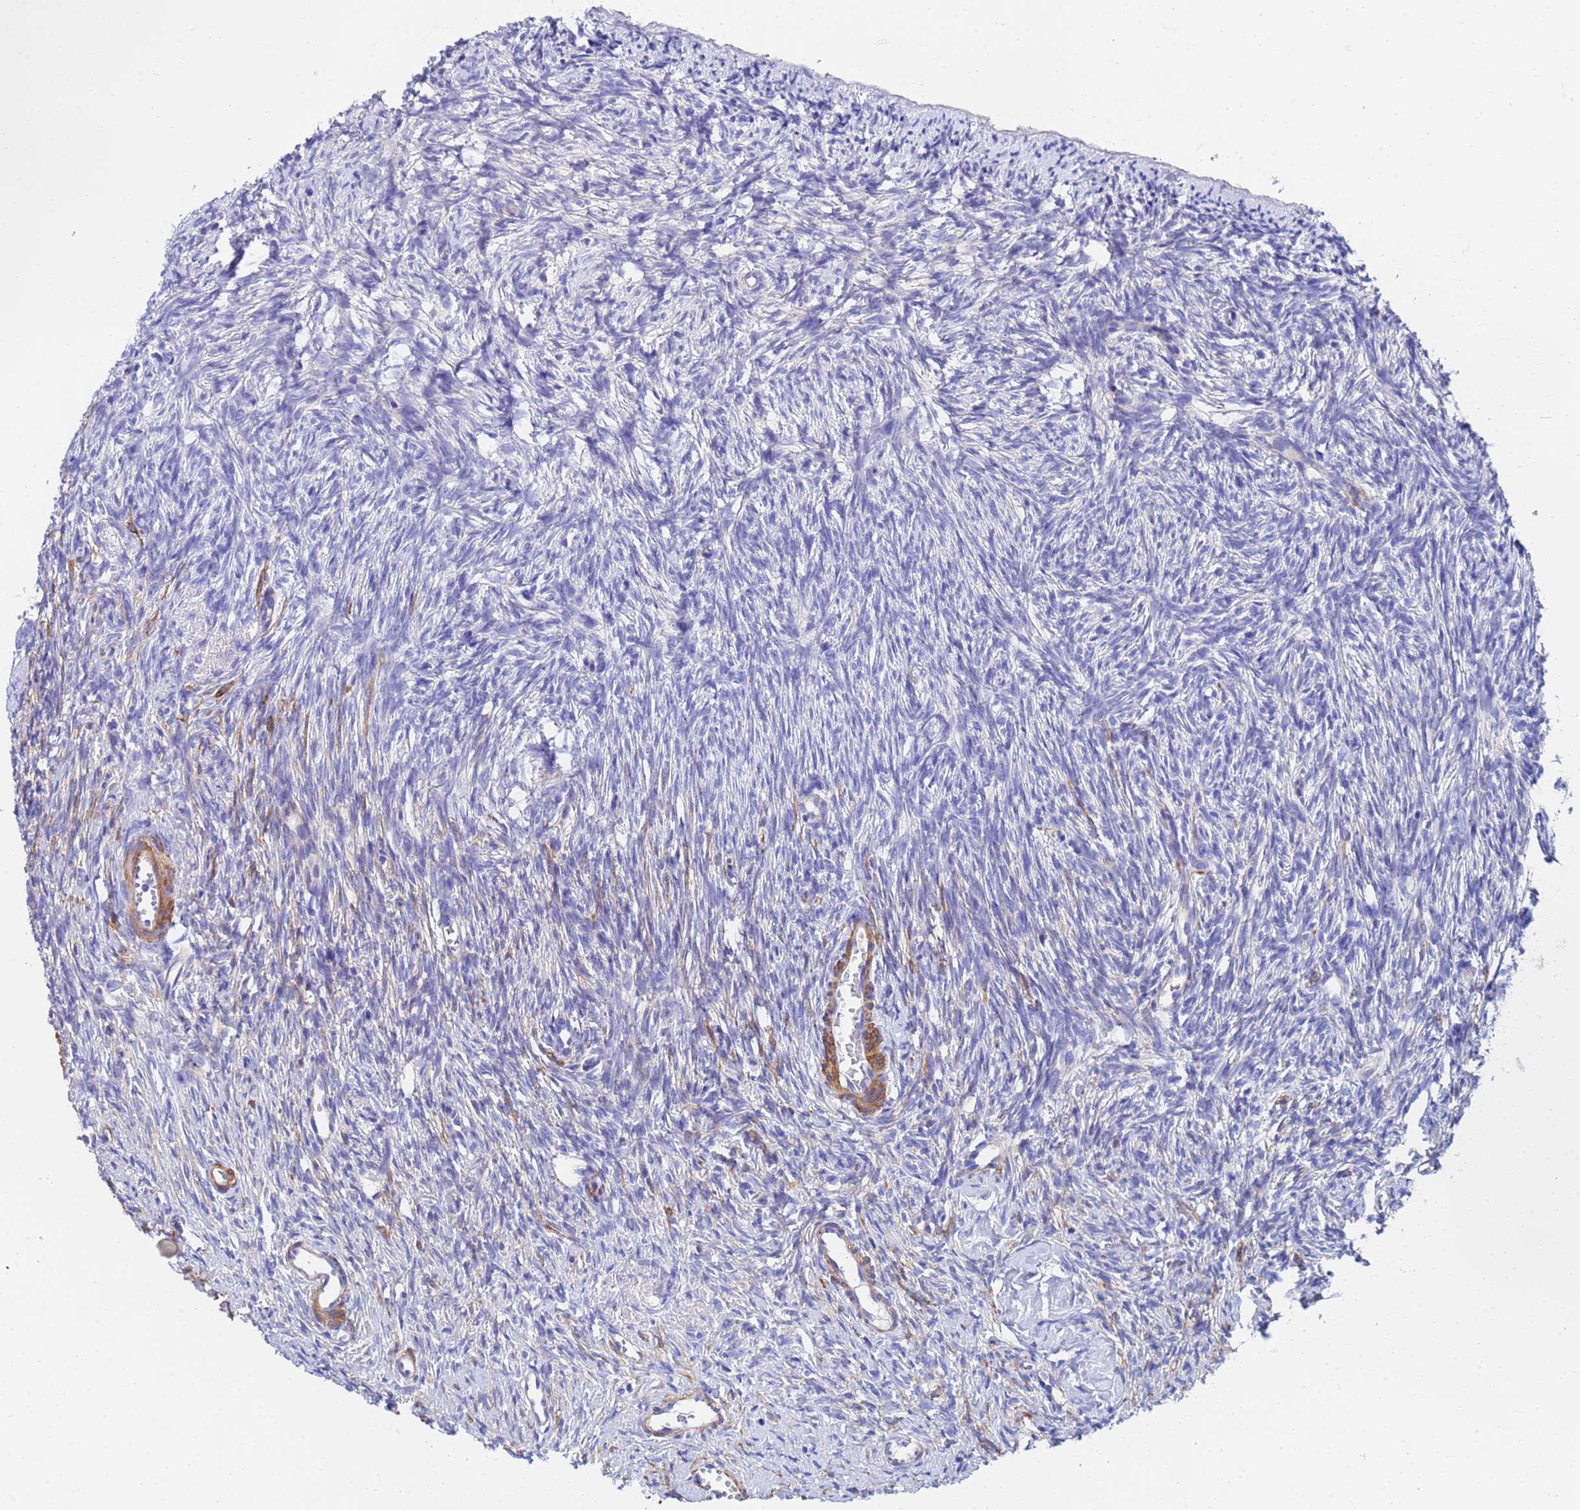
{"staining": {"intensity": "negative", "quantity": "none", "location": "none"}, "tissue": "ovary", "cell_type": "Follicle cells", "image_type": "normal", "snomed": [{"axis": "morphology", "description": "Normal tissue, NOS"}, {"axis": "topography", "description": "Ovary"}], "caption": "Immunohistochemistry of unremarkable human ovary demonstrates no staining in follicle cells. (DAB immunohistochemistry with hematoxylin counter stain).", "gene": "CST1", "patient": {"sex": "female", "age": 51}}